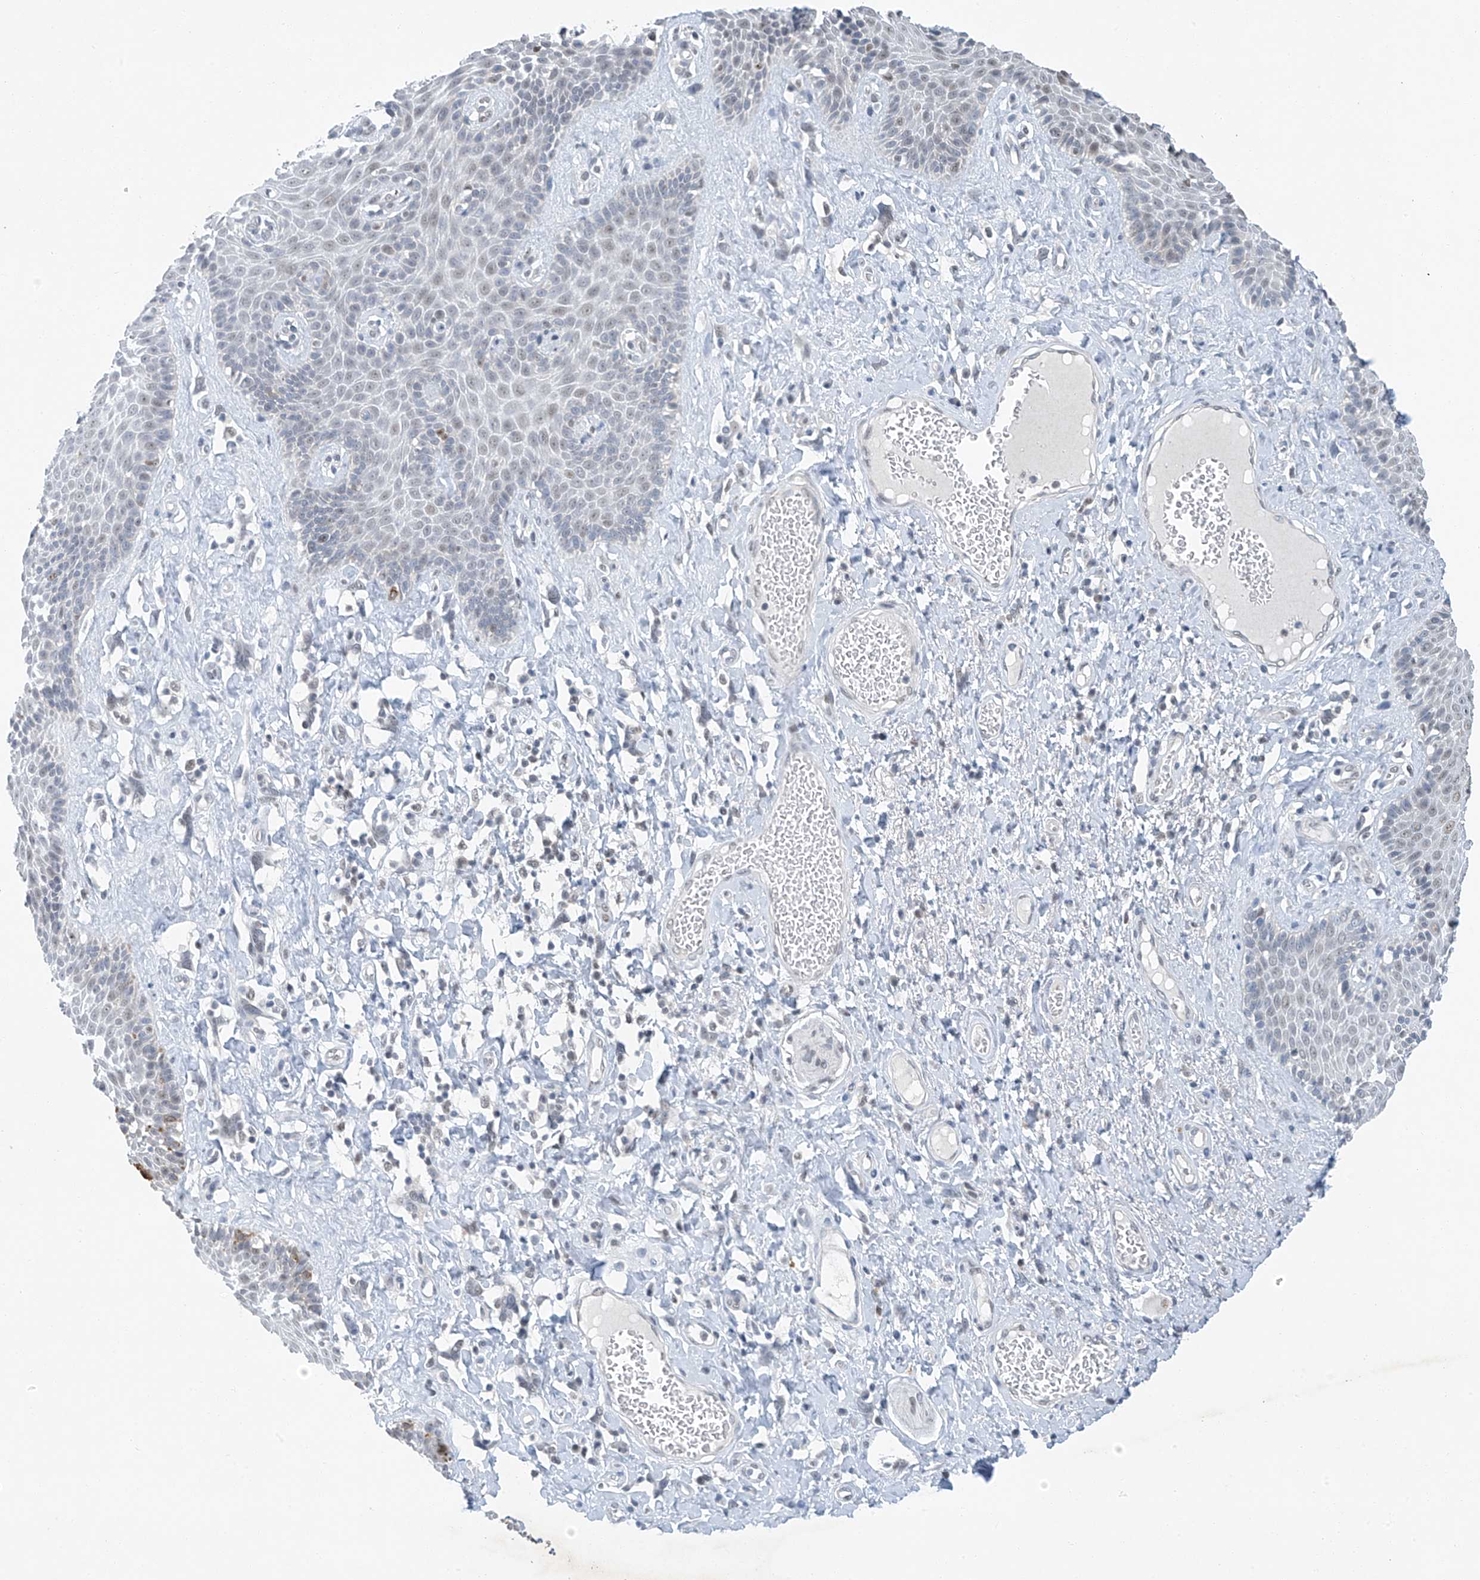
{"staining": {"intensity": "moderate", "quantity": "25%-75%", "location": "nuclear"}, "tissue": "skin", "cell_type": "Epidermal cells", "image_type": "normal", "snomed": [{"axis": "morphology", "description": "Normal tissue, NOS"}, {"axis": "topography", "description": "Anal"}], "caption": "Skin stained for a protein (brown) shows moderate nuclear positive staining in about 25%-75% of epidermal cells.", "gene": "TAF8", "patient": {"sex": "male", "age": 69}}